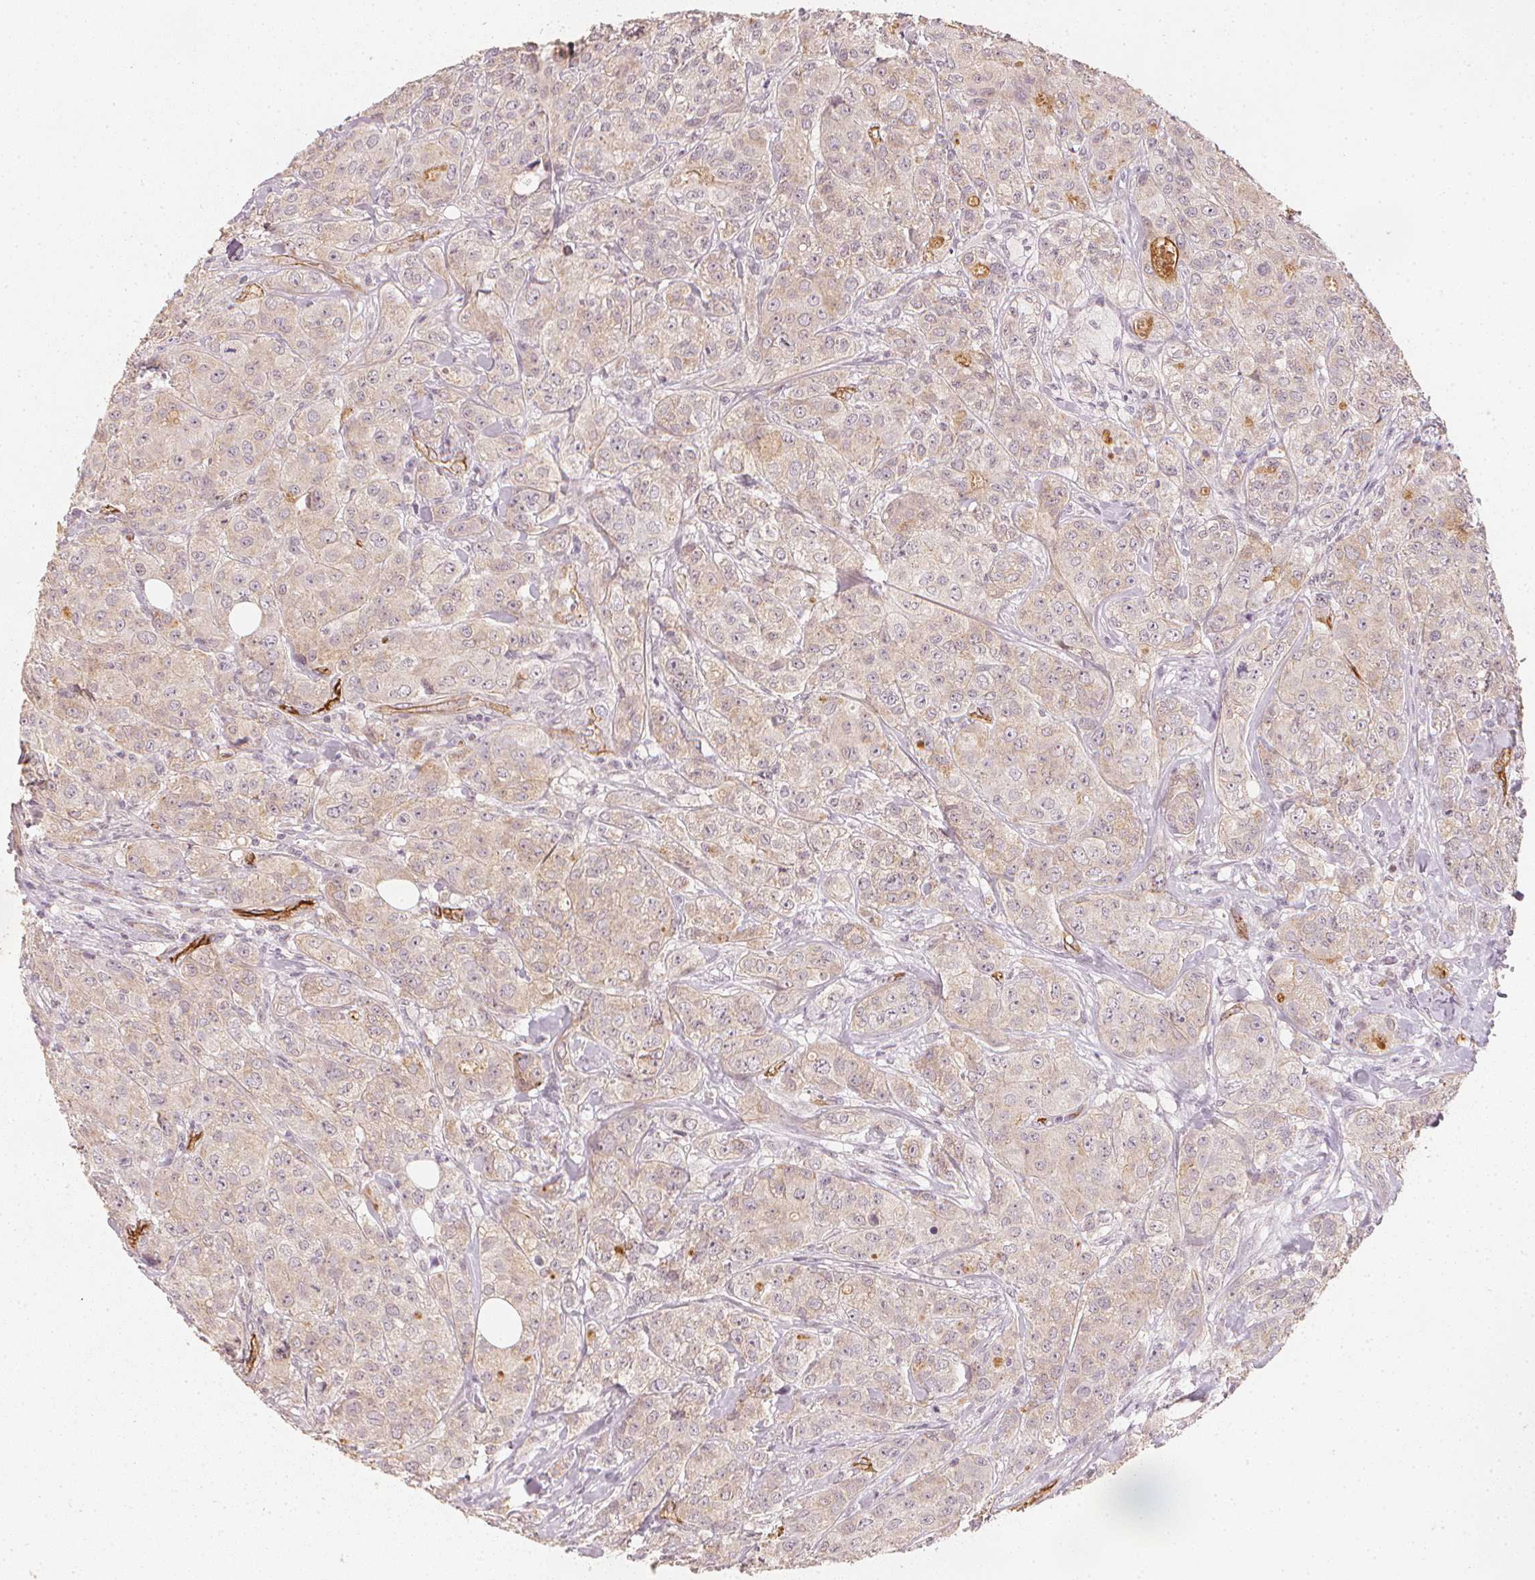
{"staining": {"intensity": "weak", "quantity": "25%-75%", "location": "cytoplasmic/membranous"}, "tissue": "breast cancer", "cell_type": "Tumor cells", "image_type": "cancer", "snomed": [{"axis": "morphology", "description": "Duct carcinoma"}, {"axis": "topography", "description": "Breast"}], "caption": "Breast cancer stained with DAB (3,3'-diaminobenzidine) immunohistochemistry shows low levels of weak cytoplasmic/membranous staining in about 25%-75% of tumor cells.", "gene": "CIB1", "patient": {"sex": "female", "age": 43}}